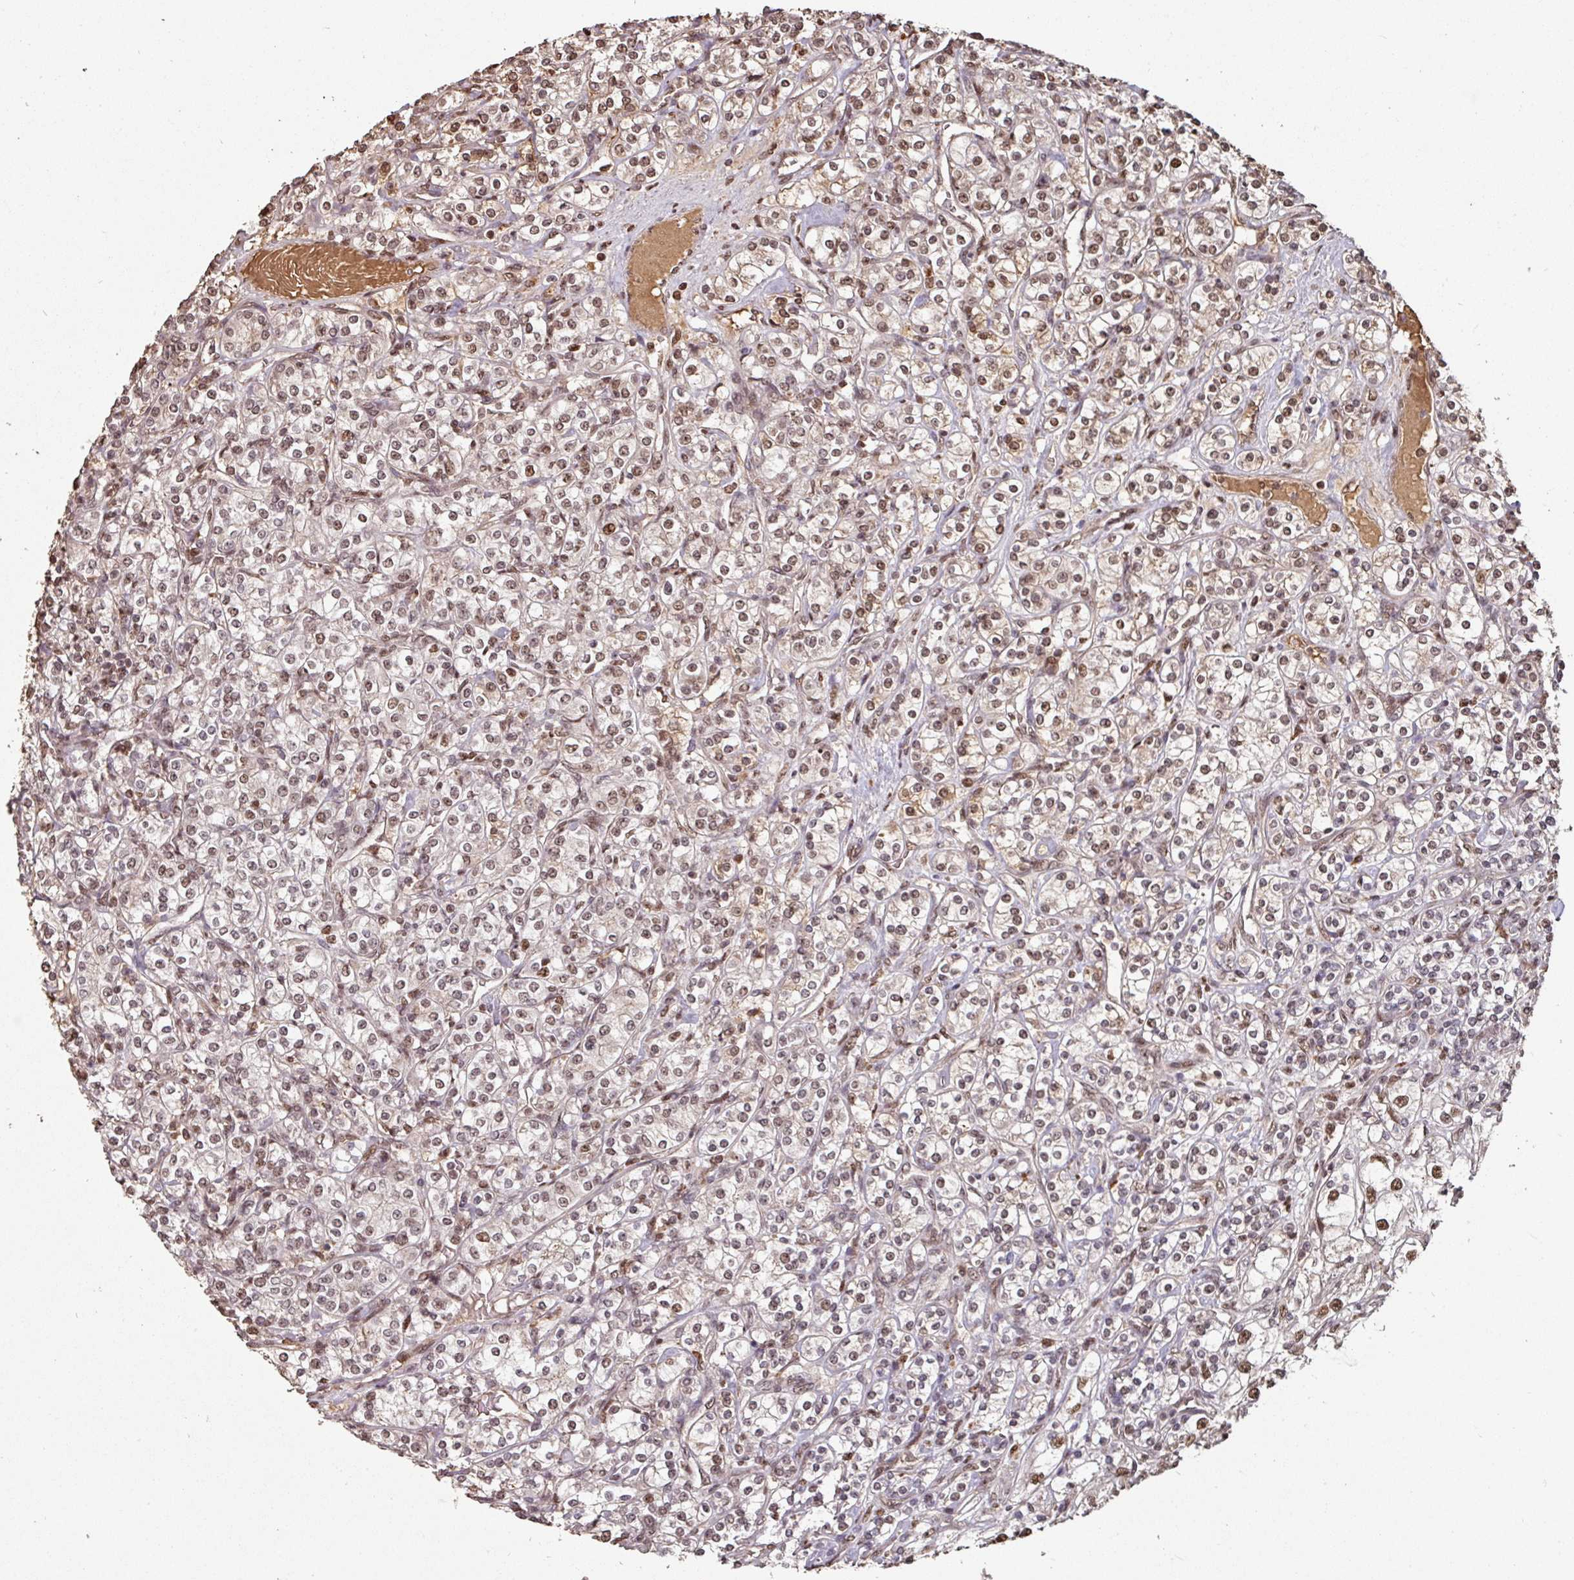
{"staining": {"intensity": "moderate", "quantity": "25%-75%", "location": "nuclear"}, "tissue": "renal cancer", "cell_type": "Tumor cells", "image_type": "cancer", "snomed": [{"axis": "morphology", "description": "Adenocarcinoma, NOS"}, {"axis": "topography", "description": "Kidney"}], "caption": "Adenocarcinoma (renal) stained with a protein marker displays moderate staining in tumor cells.", "gene": "POLD1", "patient": {"sex": "male", "age": 77}}